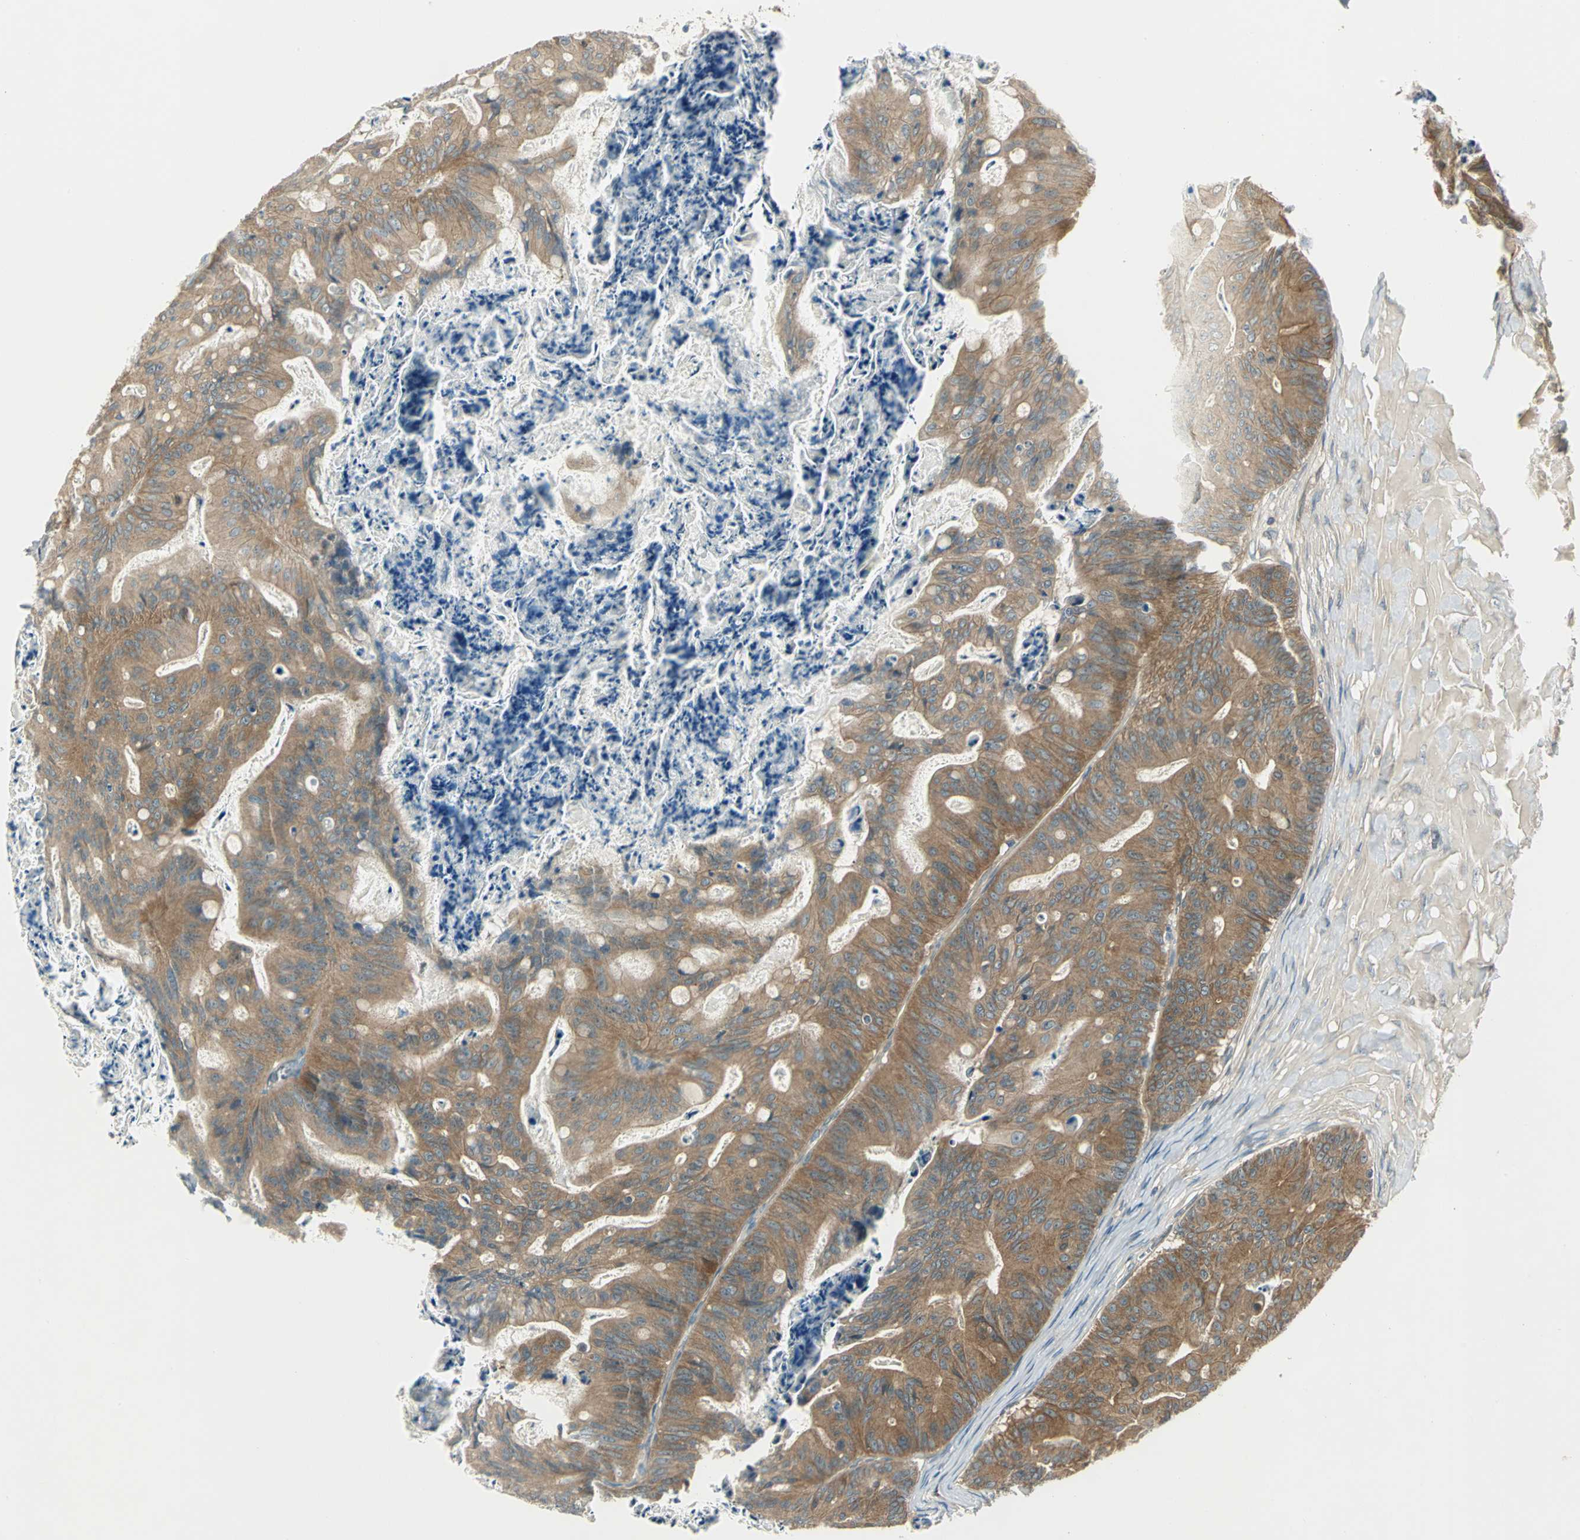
{"staining": {"intensity": "moderate", "quantity": ">75%", "location": "cytoplasmic/membranous"}, "tissue": "ovarian cancer", "cell_type": "Tumor cells", "image_type": "cancer", "snomed": [{"axis": "morphology", "description": "Cystadenocarcinoma, mucinous, NOS"}, {"axis": "topography", "description": "Ovary"}], "caption": "DAB (3,3'-diaminobenzidine) immunohistochemical staining of human ovarian mucinous cystadenocarcinoma reveals moderate cytoplasmic/membranous protein positivity in approximately >75% of tumor cells.", "gene": "PRKAA1", "patient": {"sex": "female", "age": 36}}